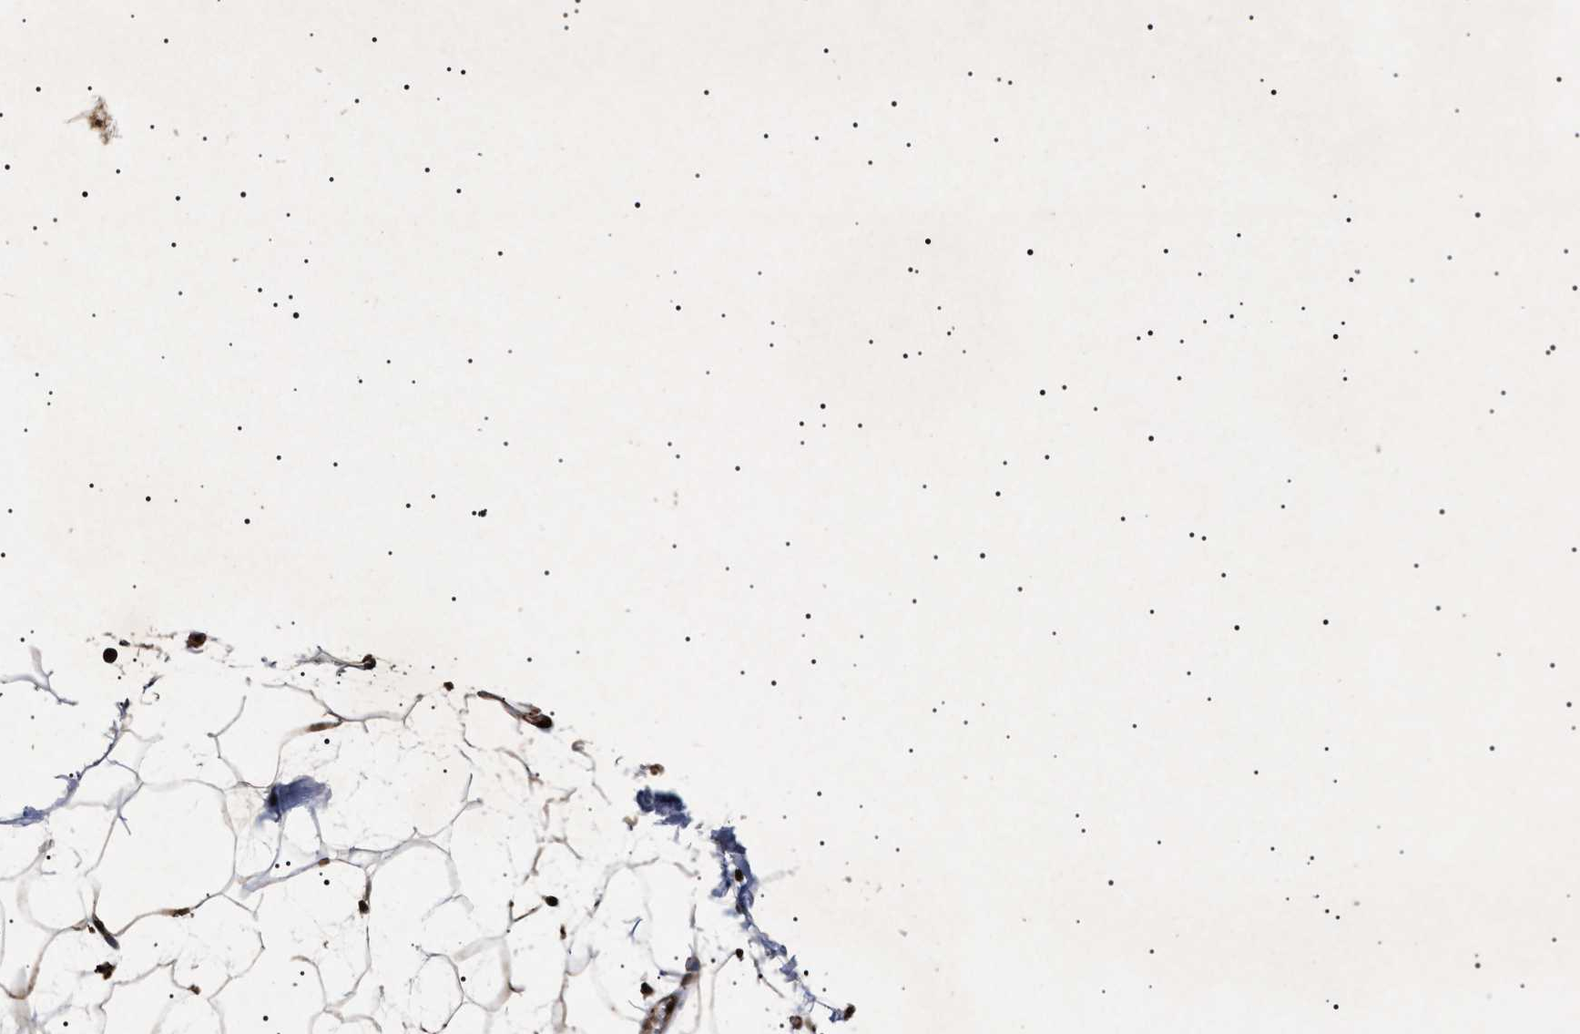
{"staining": {"intensity": "moderate", "quantity": ">75%", "location": "cytoplasmic/membranous"}, "tissue": "adipose tissue", "cell_type": "Adipocytes", "image_type": "normal", "snomed": [{"axis": "morphology", "description": "Normal tissue, NOS"}, {"axis": "topography", "description": "Soft tissue"}], "caption": "About >75% of adipocytes in unremarkable human adipose tissue demonstrate moderate cytoplasmic/membranous protein staining as visualized by brown immunohistochemical staining.", "gene": "KIF21A", "patient": {"sex": "male", "age": 72}}